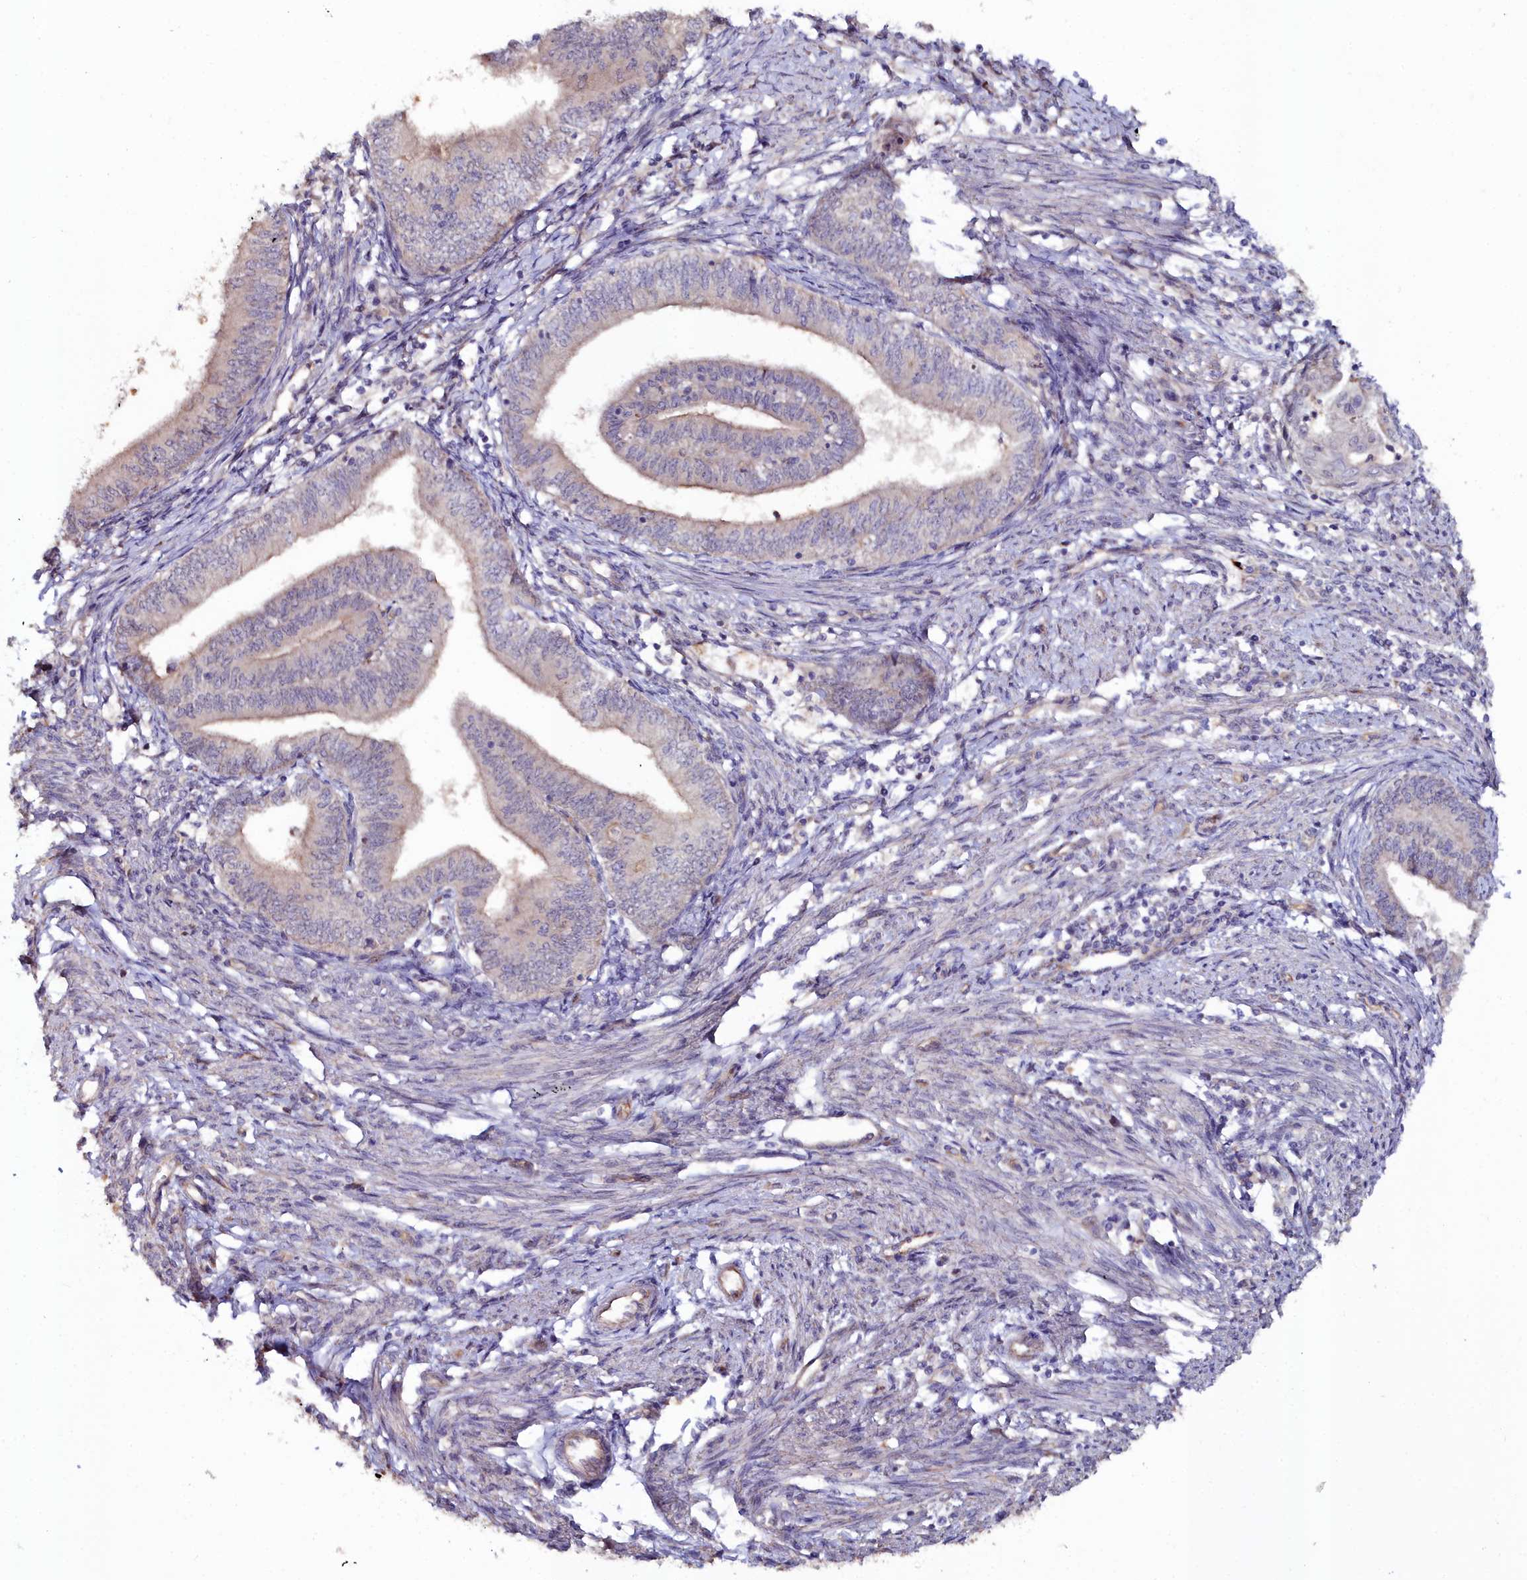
{"staining": {"intensity": "negative", "quantity": "none", "location": "none"}, "tissue": "endometrial cancer", "cell_type": "Tumor cells", "image_type": "cancer", "snomed": [{"axis": "morphology", "description": "Adenocarcinoma, NOS"}, {"axis": "topography", "description": "Endometrium"}], "caption": "DAB immunohistochemical staining of human adenocarcinoma (endometrial) exhibits no significant staining in tumor cells.", "gene": "C4orf19", "patient": {"sex": "female", "age": 66}}